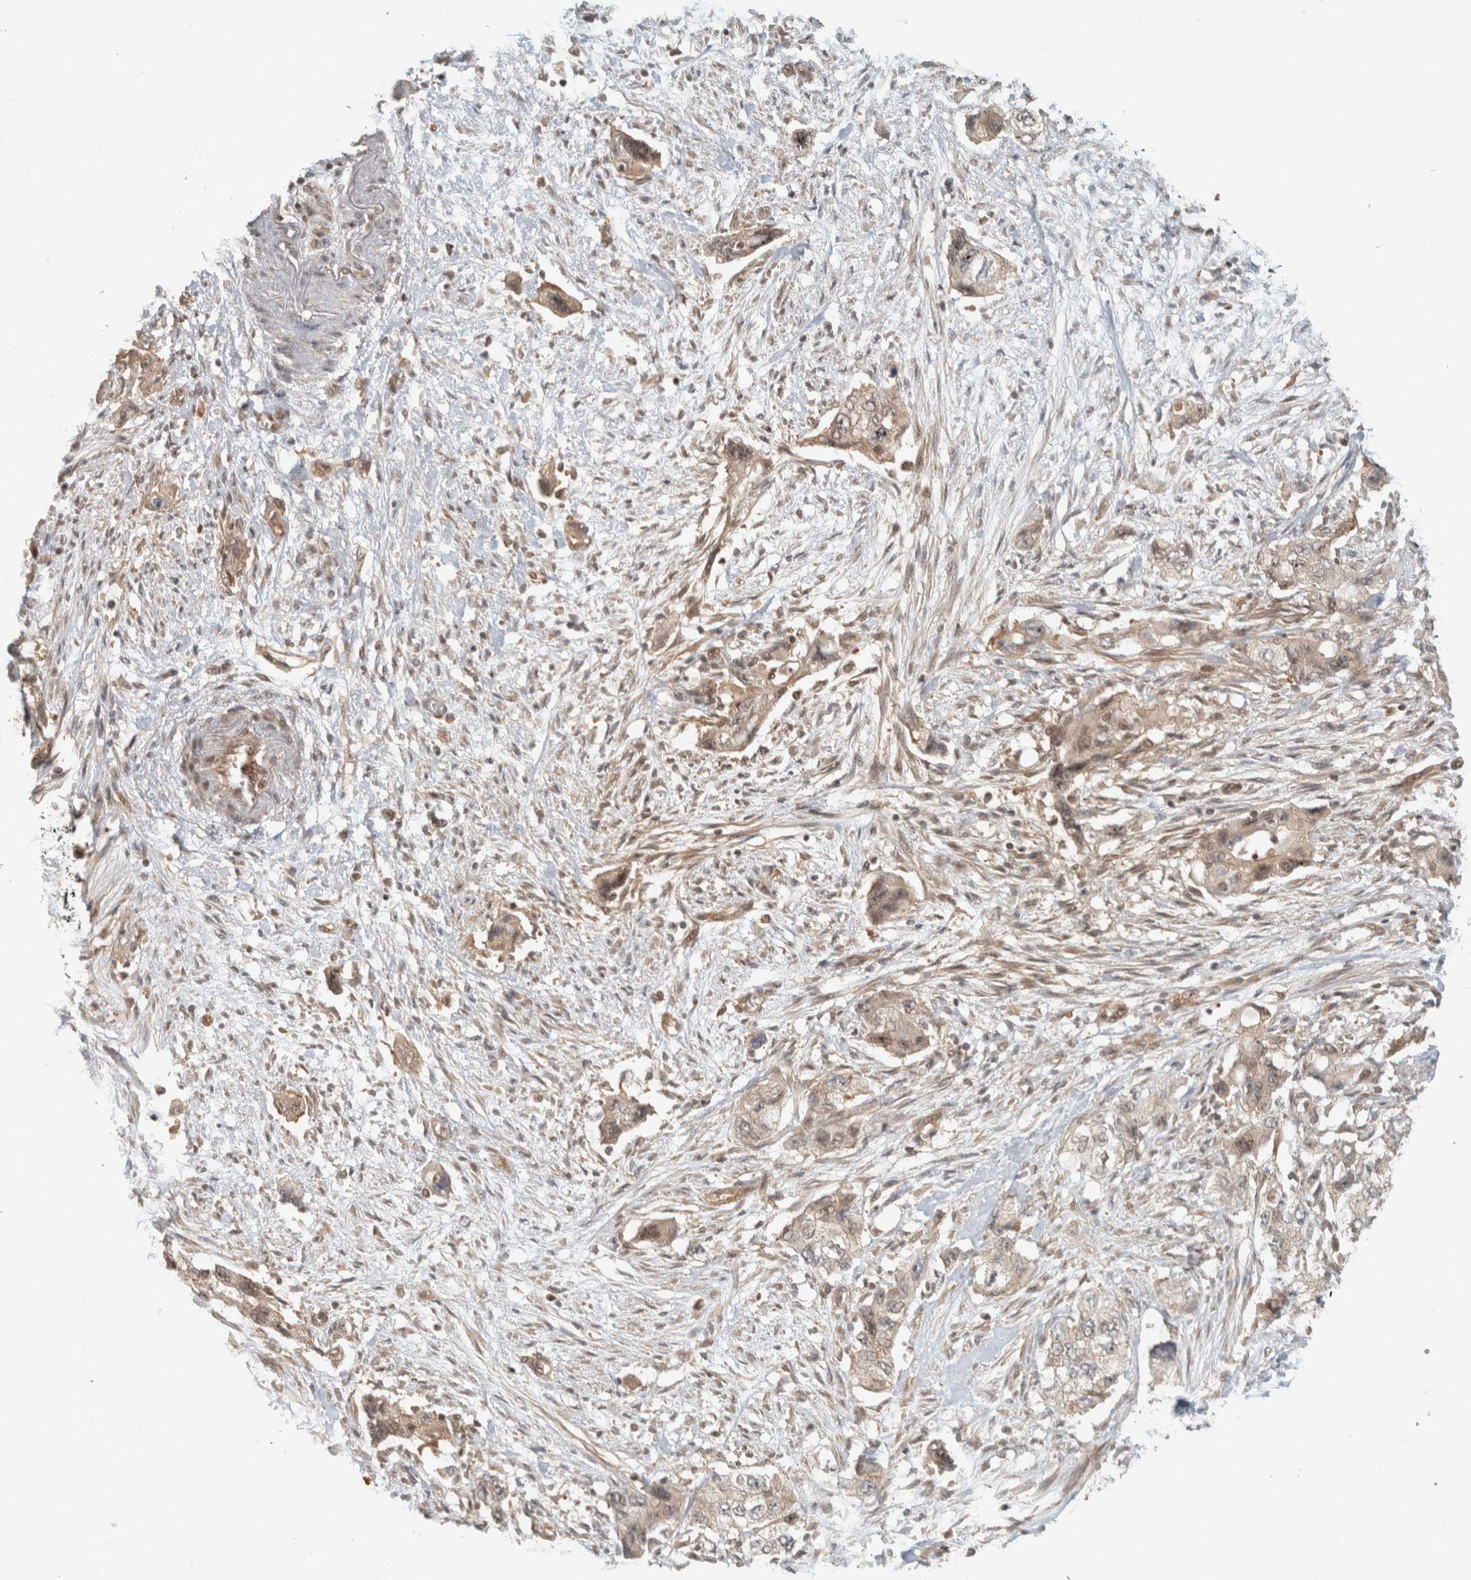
{"staining": {"intensity": "weak", "quantity": ">75%", "location": "cytoplasmic/membranous,nuclear"}, "tissue": "pancreatic cancer", "cell_type": "Tumor cells", "image_type": "cancer", "snomed": [{"axis": "morphology", "description": "Adenocarcinoma, NOS"}, {"axis": "topography", "description": "Pancreas"}], "caption": "Protein staining shows weak cytoplasmic/membranous and nuclear positivity in approximately >75% of tumor cells in pancreatic cancer.", "gene": "CAAP1", "patient": {"sex": "female", "age": 73}}